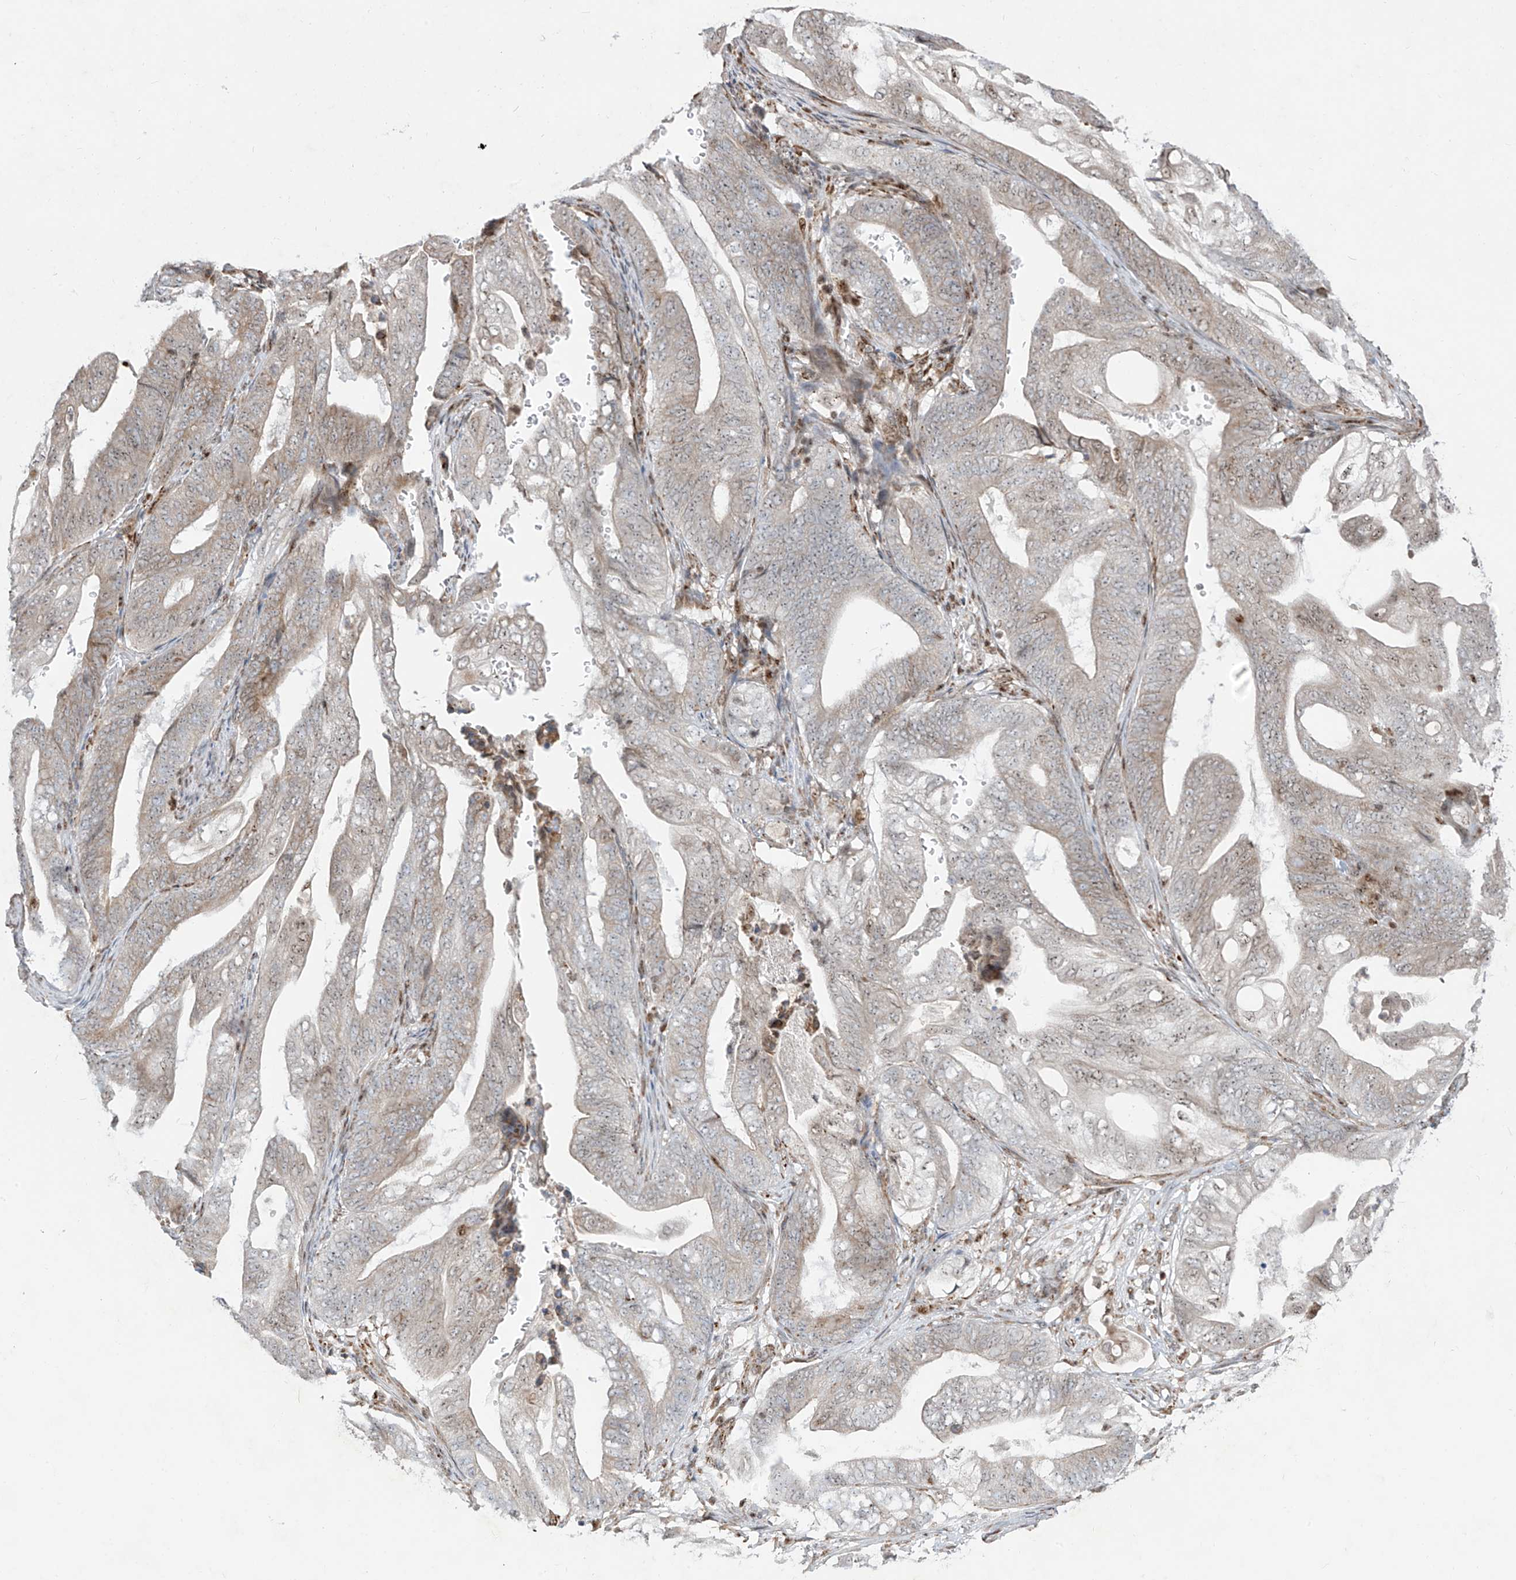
{"staining": {"intensity": "weak", "quantity": "<25%", "location": "cytoplasmic/membranous,nuclear"}, "tissue": "stomach cancer", "cell_type": "Tumor cells", "image_type": "cancer", "snomed": [{"axis": "morphology", "description": "Adenocarcinoma, NOS"}, {"axis": "topography", "description": "Stomach"}], "caption": "A high-resolution histopathology image shows immunohistochemistry staining of stomach adenocarcinoma, which exhibits no significant expression in tumor cells.", "gene": "ZBTB8A", "patient": {"sex": "female", "age": 73}}